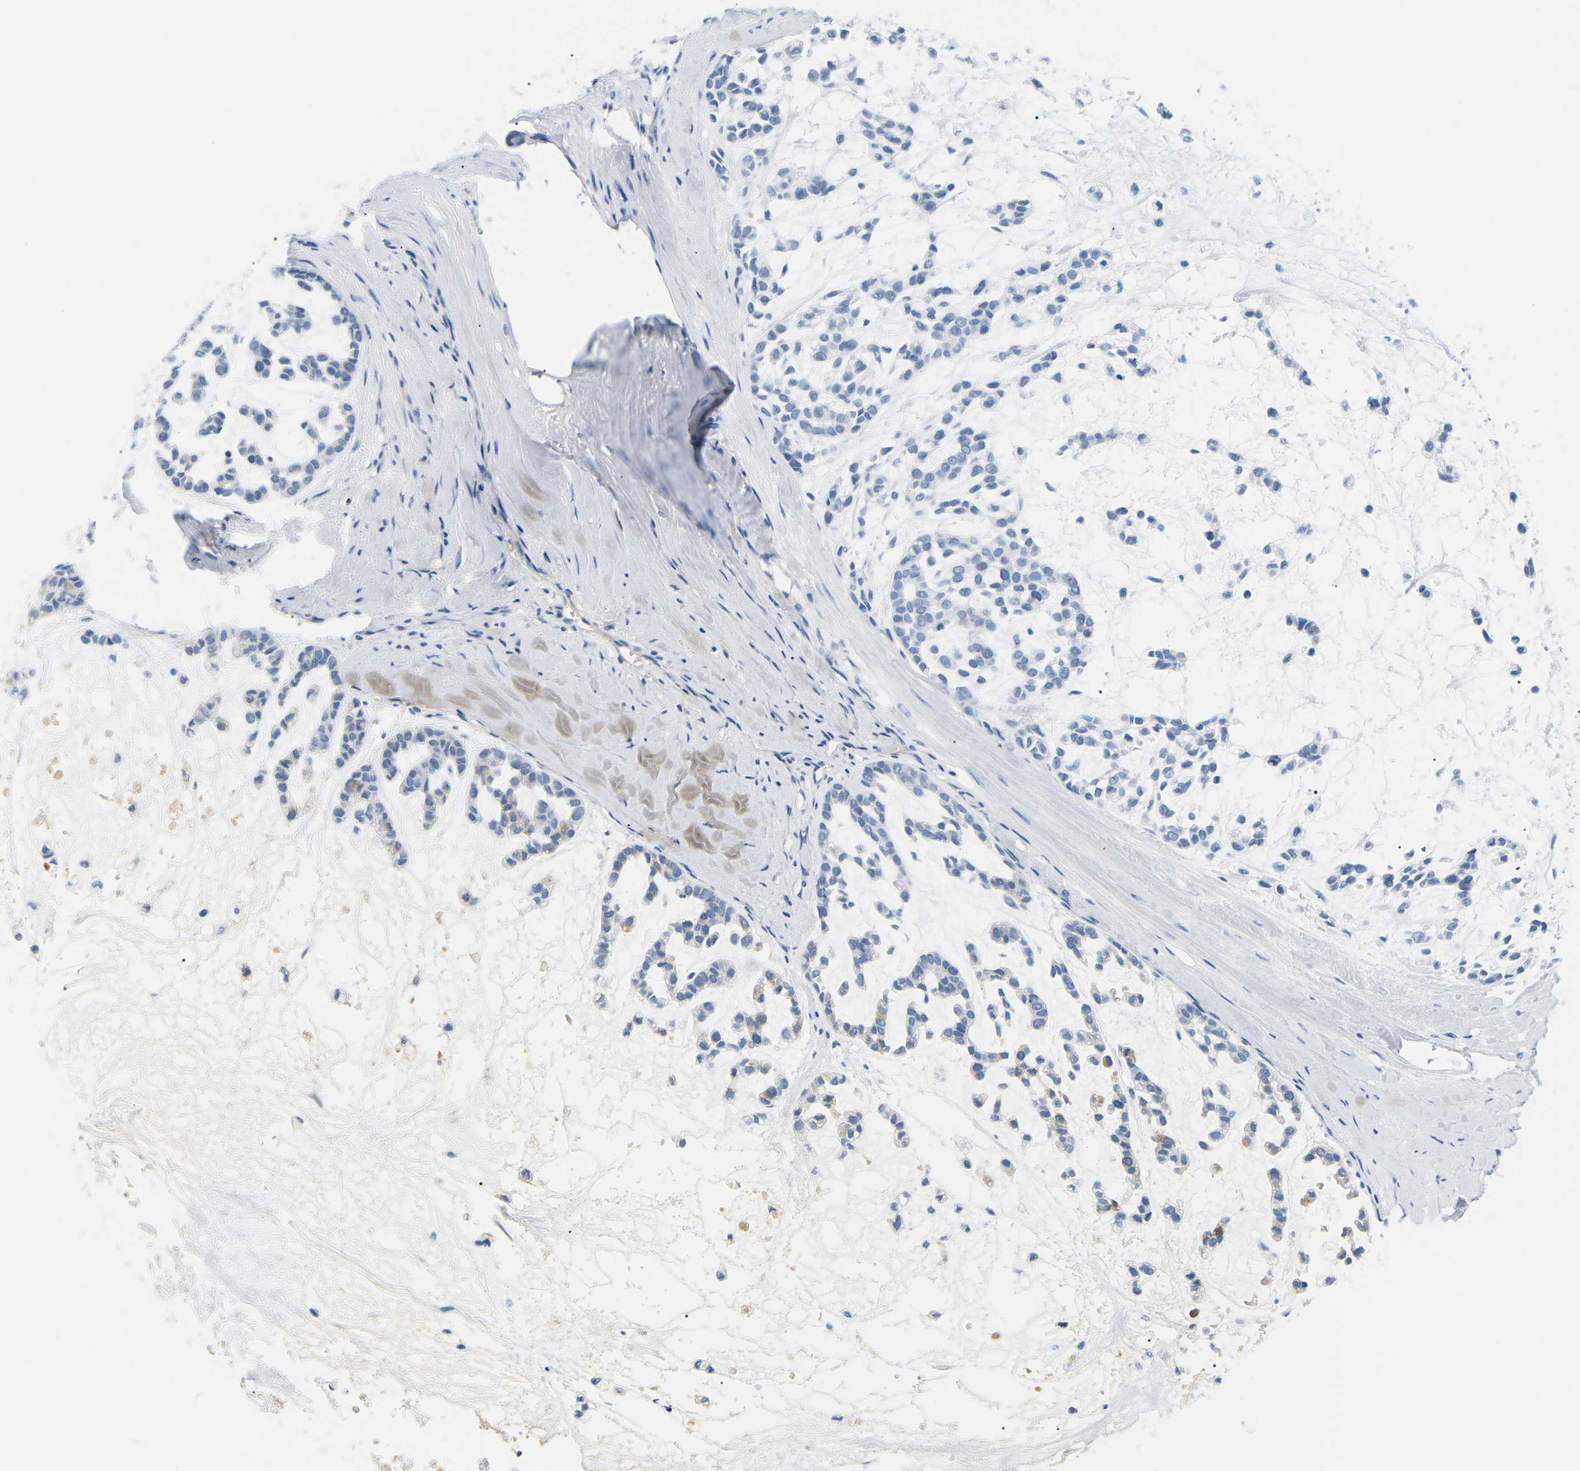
{"staining": {"intensity": "negative", "quantity": "none", "location": "none"}, "tissue": "head and neck cancer", "cell_type": "Tumor cells", "image_type": "cancer", "snomed": [{"axis": "morphology", "description": "Adenocarcinoma, NOS"}, {"axis": "morphology", "description": "Adenoma, NOS"}, {"axis": "topography", "description": "Head-Neck"}], "caption": "The image reveals no significant expression in tumor cells of head and neck cancer.", "gene": "APOB", "patient": {"sex": "female", "age": 55}}